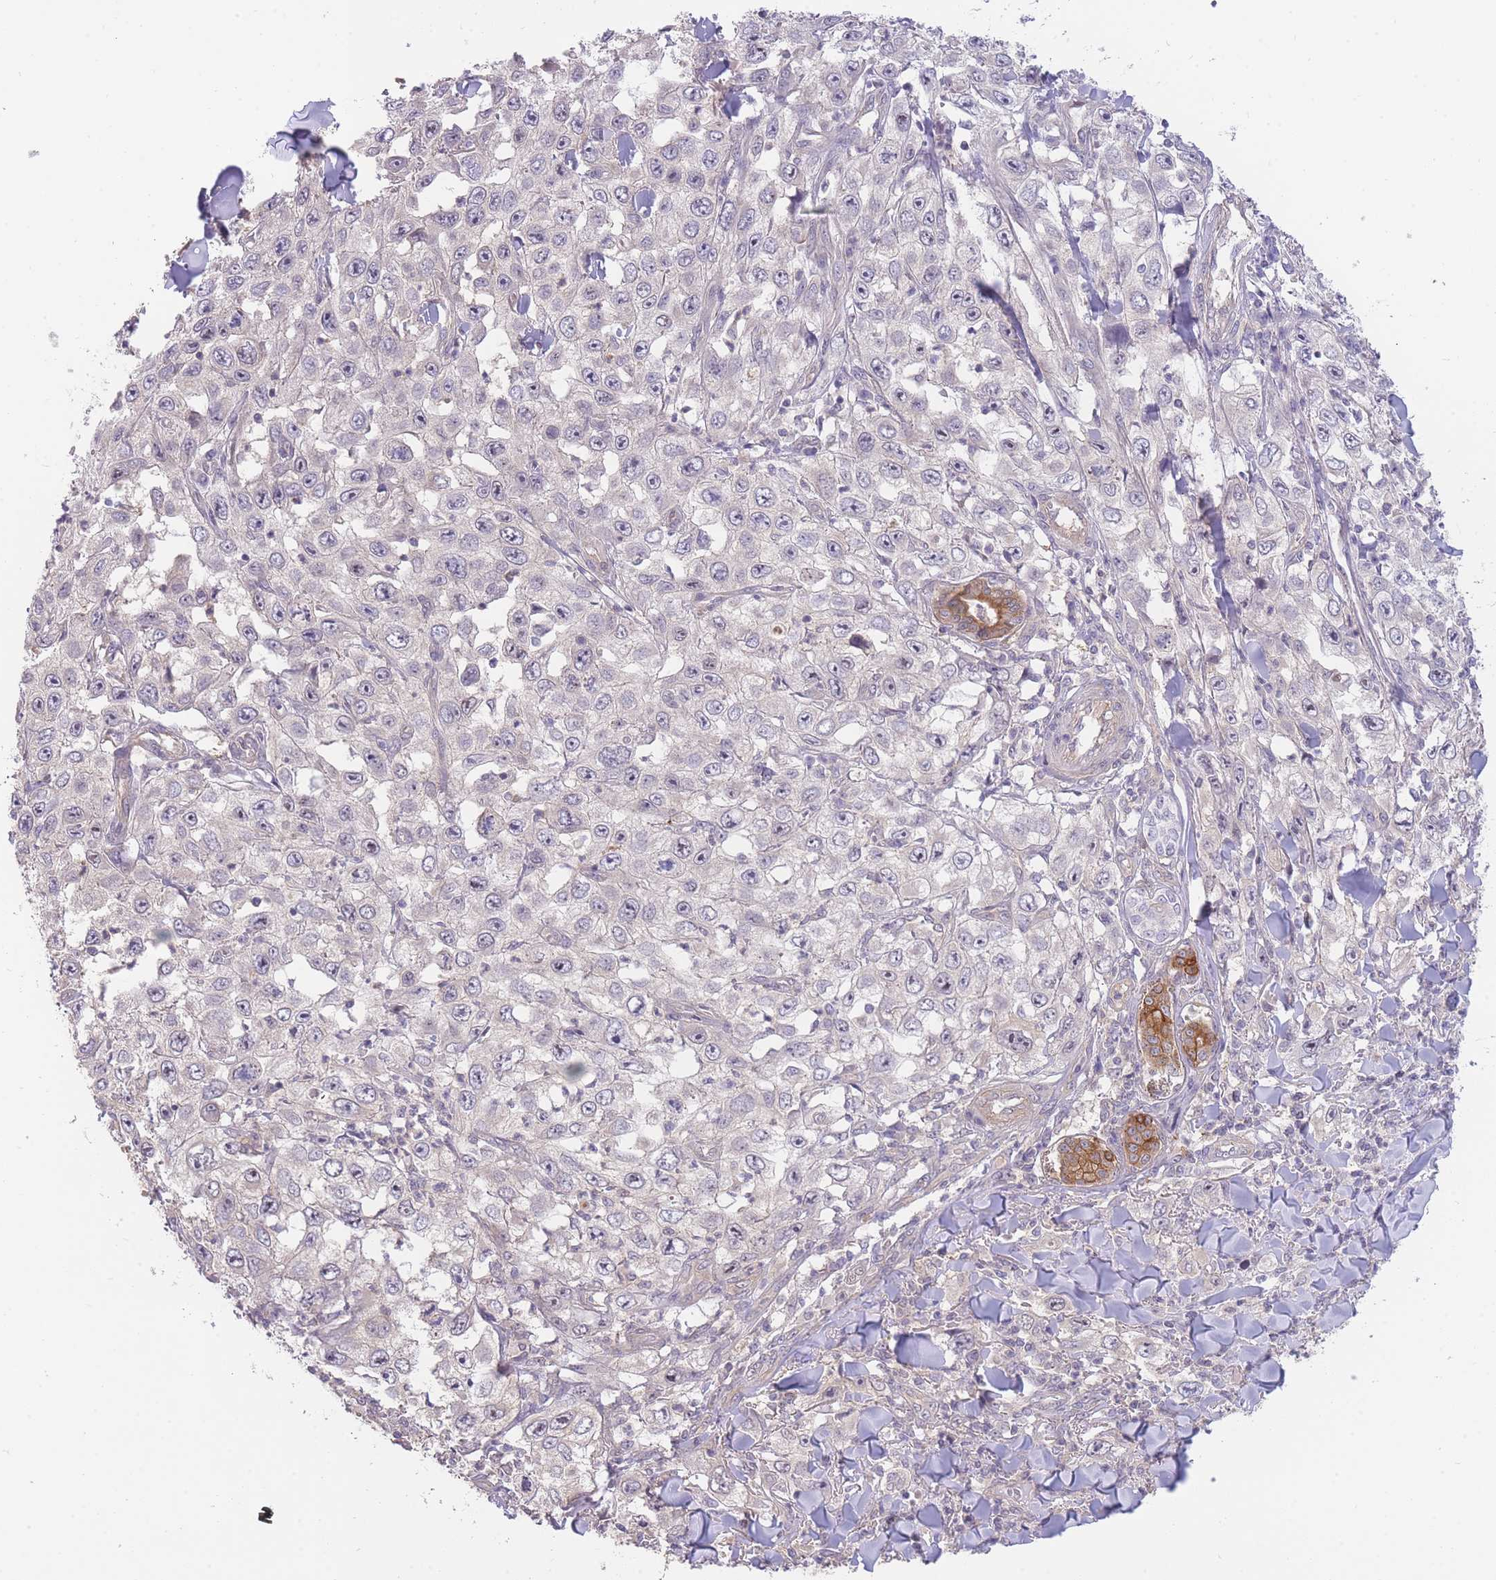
{"staining": {"intensity": "negative", "quantity": "none", "location": "none"}, "tissue": "skin cancer", "cell_type": "Tumor cells", "image_type": "cancer", "snomed": [{"axis": "morphology", "description": "Squamous cell carcinoma, NOS"}, {"axis": "topography", "description": "Skin"}], "caption": "An immunohistochemistry (IHC) photomicrograph of skin squamous cell carcinoma is shown. There is no staining in tumor cells of skin squamous cell carcinoma.", "gene": "SMC6", "patient": {"sex": "male", "age": 82}}